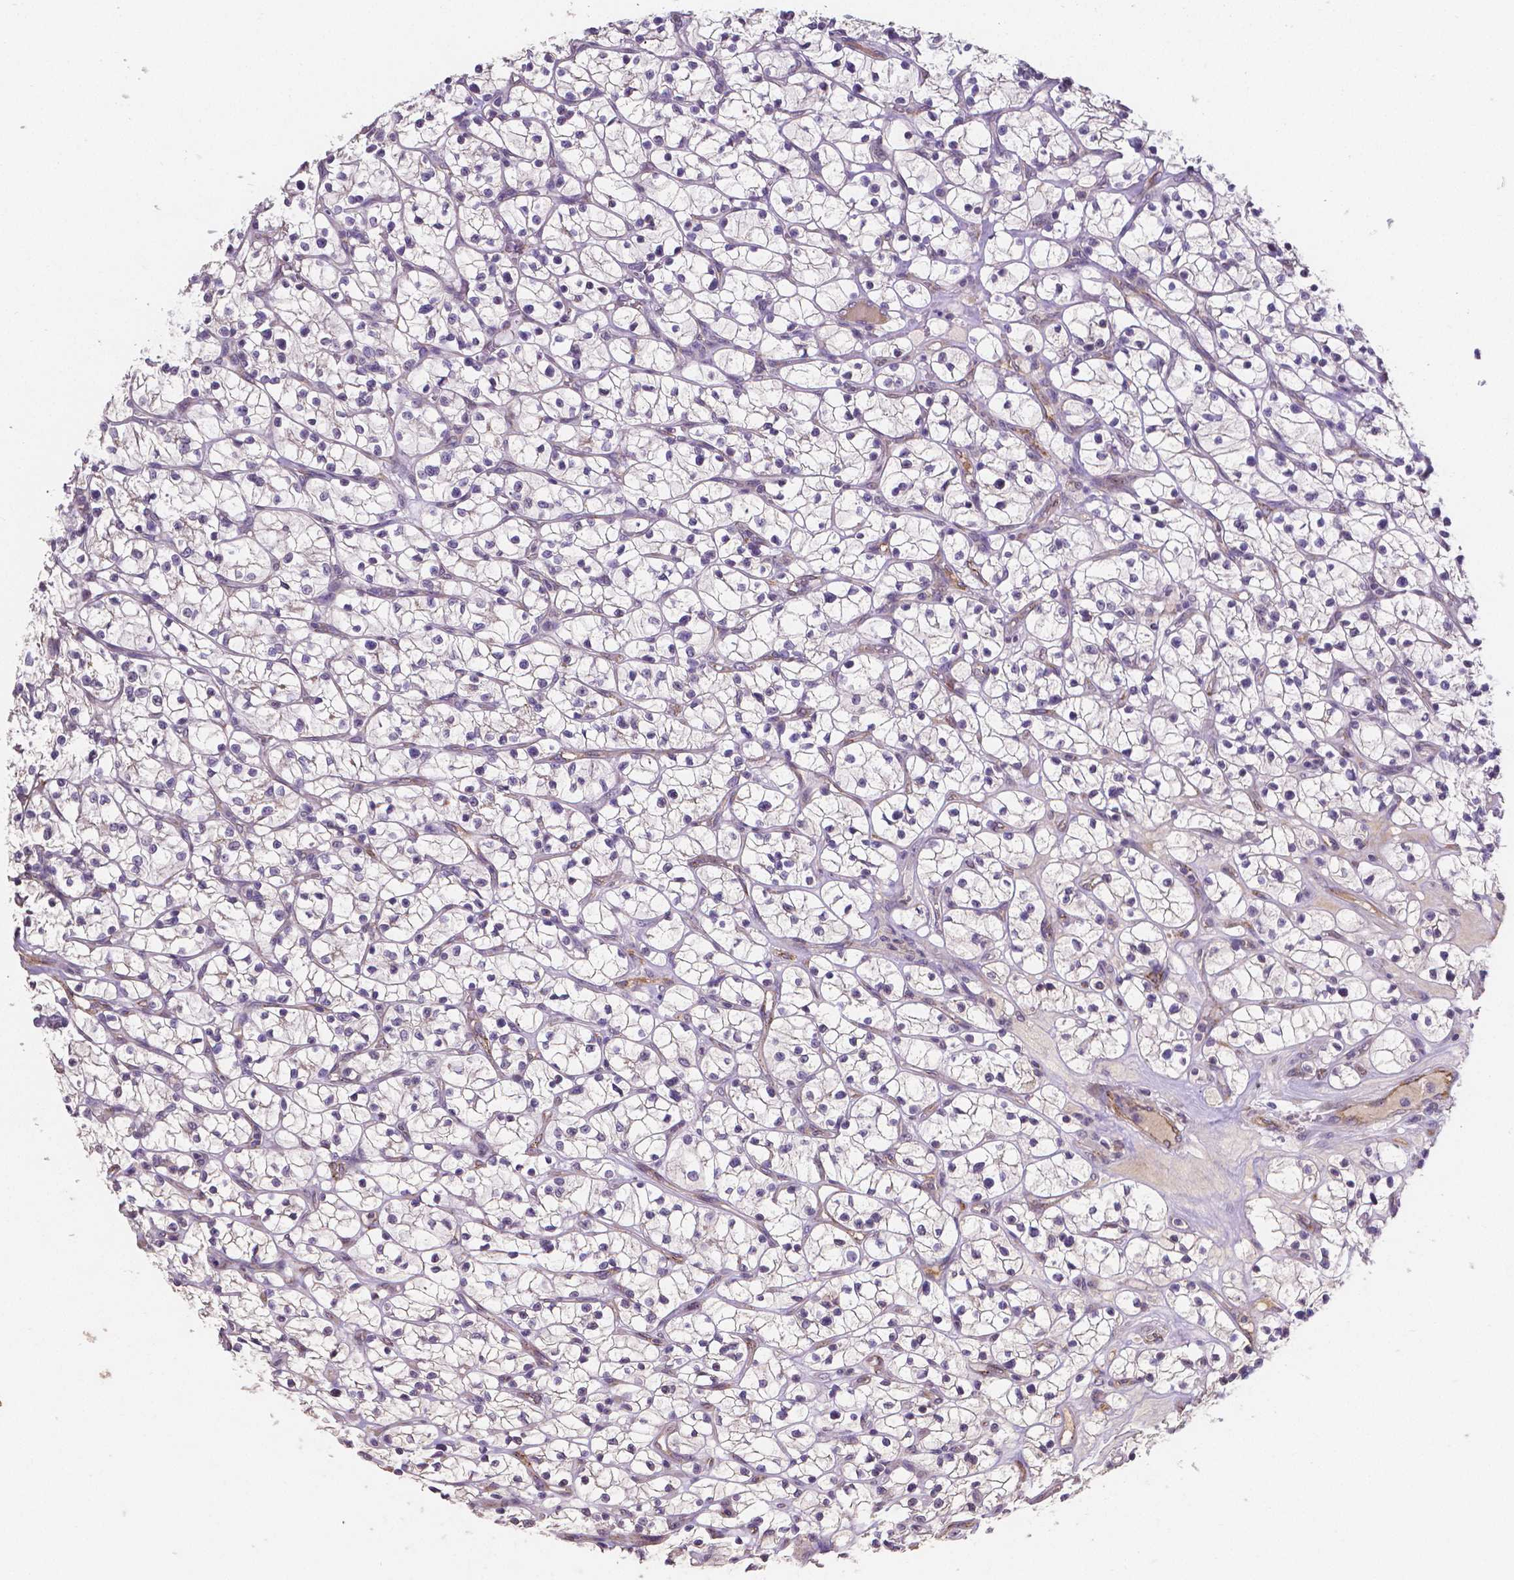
{"staining": {"intensity": "negative", "quantity": "none", "location": "none"}, "tissue": "renal cancer", "cell_type": "Tumor cells", "image_type": "cancer", "snomed": [{"axis": "morphology", "description": "Adenocarcinoma, NOS"}, {"axis": "topography", "description": "Kidney"}], "caption": "IHC micrograph of neoplastic tissue: renal adenocarcinoma stained with DAB shows no significant protein staining in tumor cells.", "gene": "ELAVL2", "patient": {"sex": "female", "age": 64}}